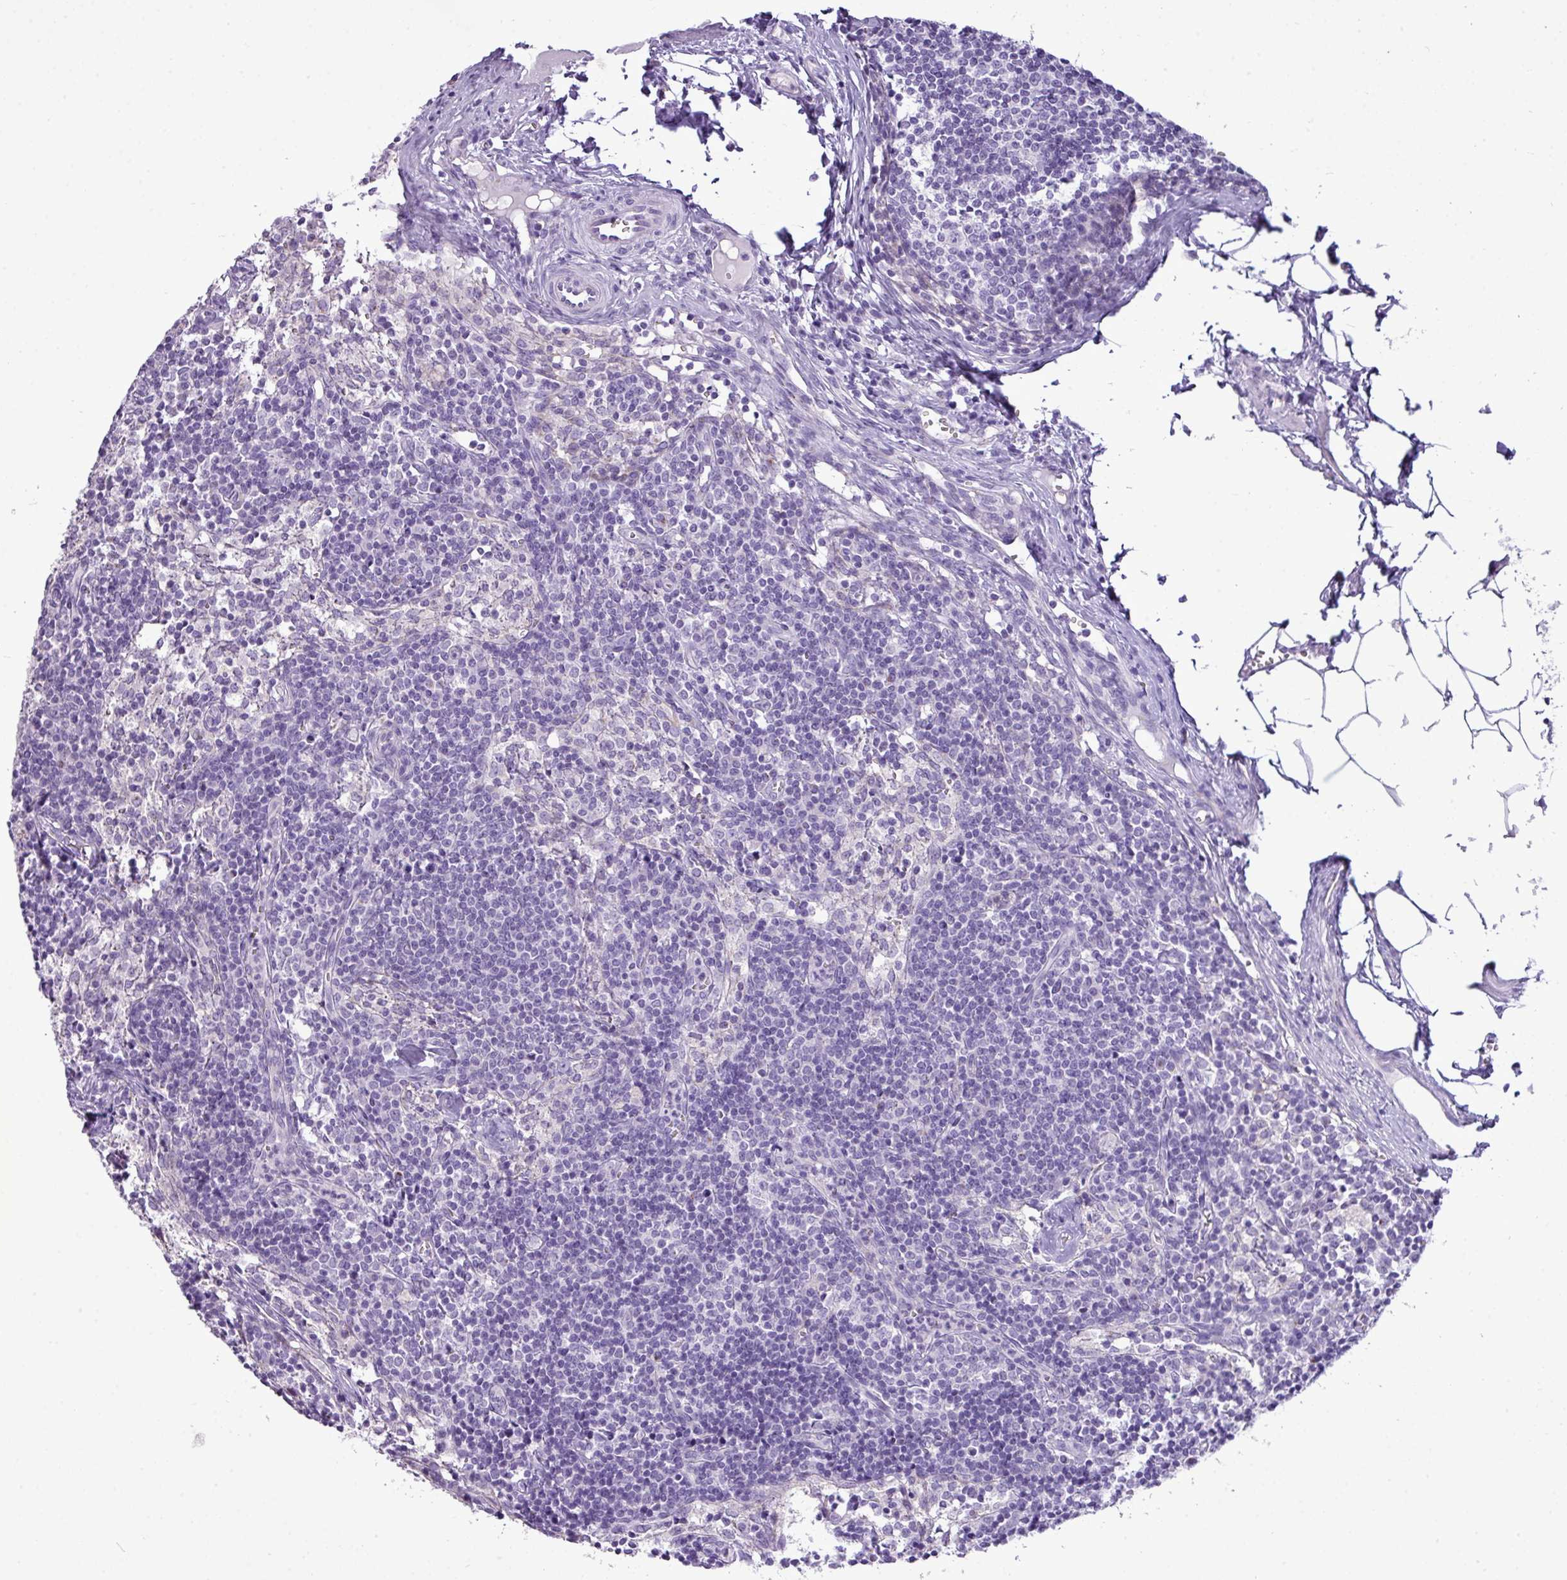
{"staining": {"intensity": "negative", "quantity": "none", "location": "none"}, "tissue": "lymph node", "cell_type": "Germinal center cells", "image_type": "normal", "snomed": [{"axis": "morphology", "description": "Normal tissue, NOS"}, {"axis": "topography", "description": "Lymph node"}], "caption": "The immunohistochemistry (IHC) image has no significant staining in germinal center cells of lymph node. (Stains: DAB (3,3'-diaminobenzidine) immunohistochemistry with hematoxylin counter stain, Microscopy: brightfield microscopy at high magnification).", "gene": "FAM43A", "patient": {"sex": "female", "age": 30}}